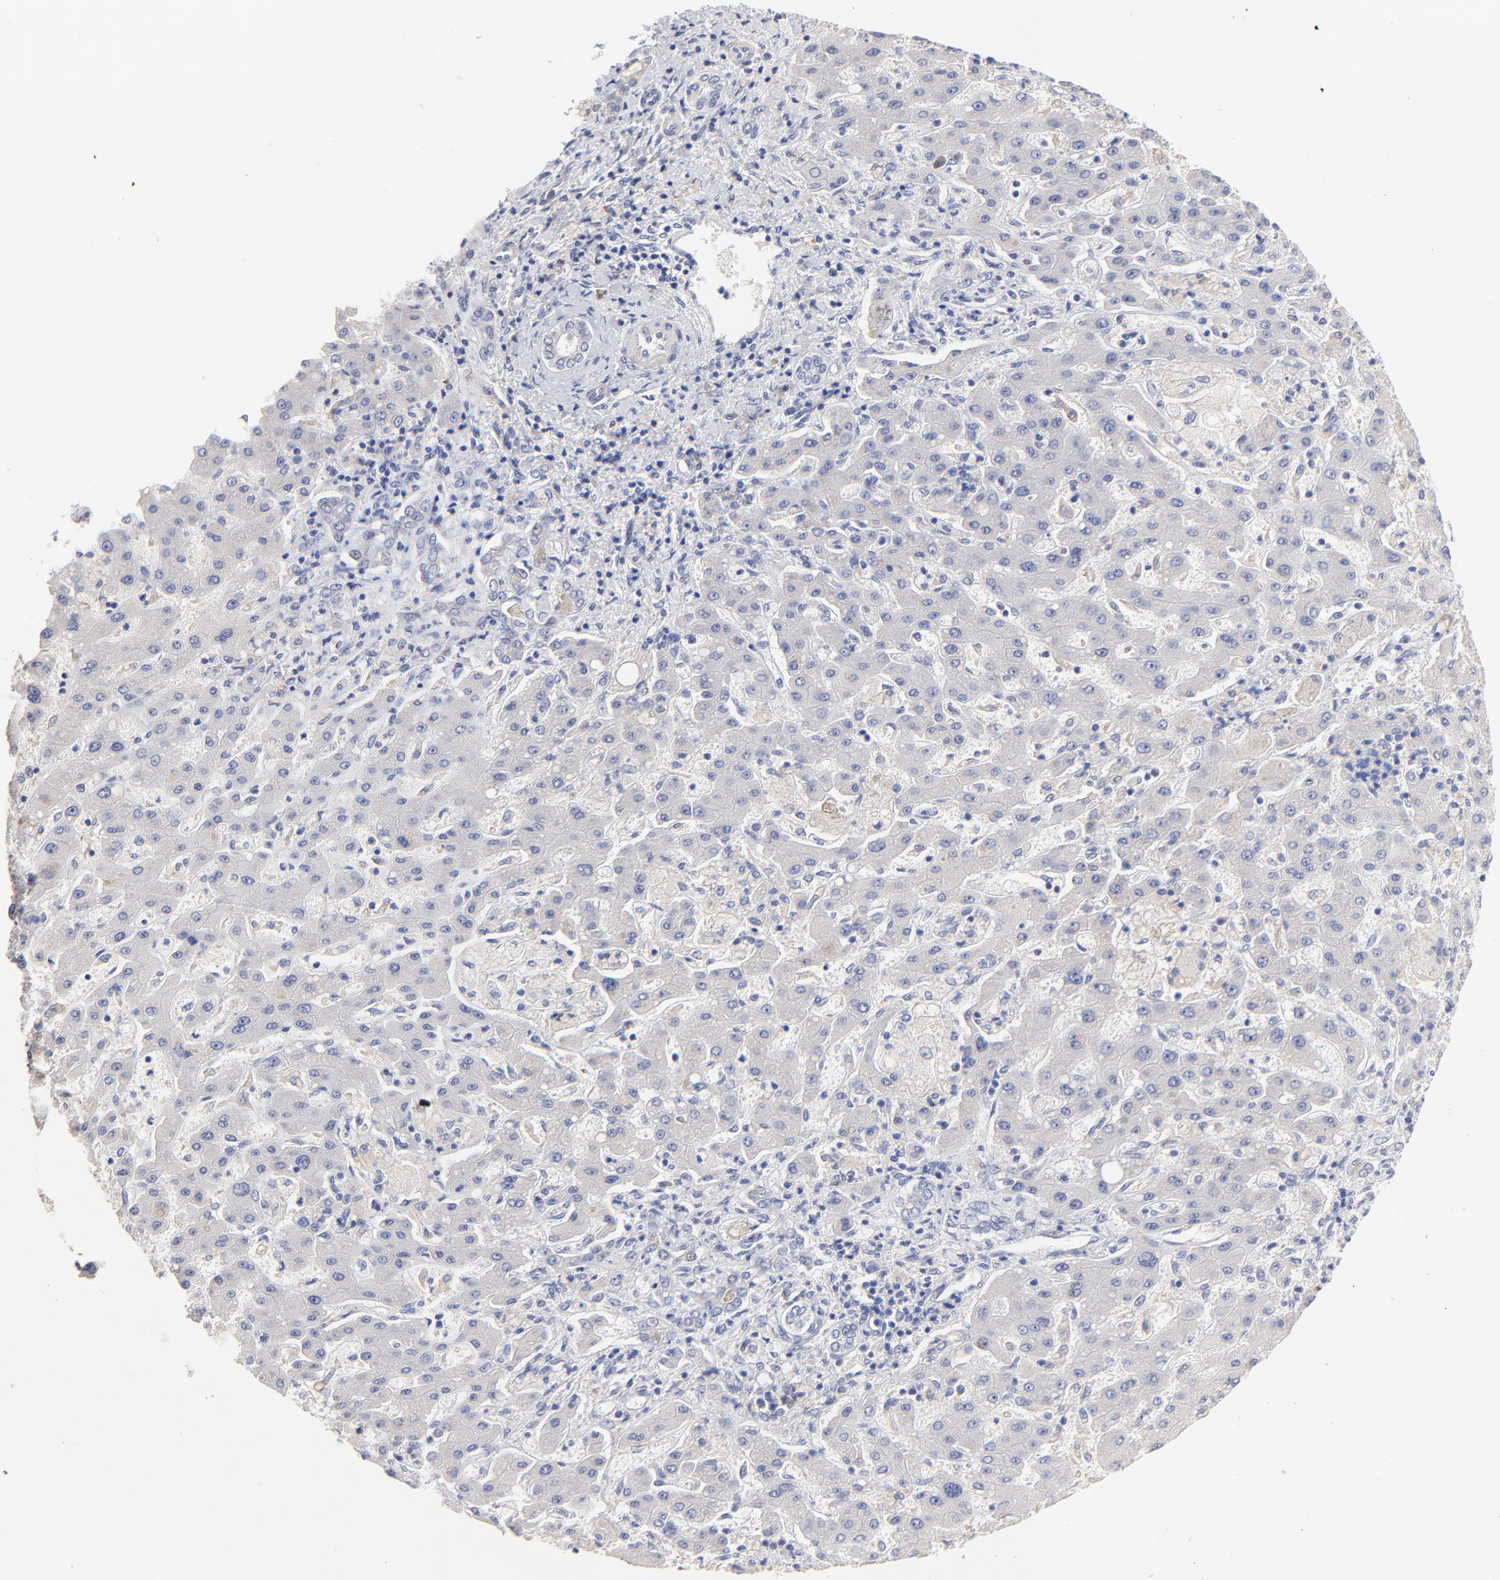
{"staining": {"intensity": "negative", "quantity": "none", "location": "none"}, "tissue": "liver cancer", "cell_type": "Tumor cells", "image_type": "cancer", "snomed": [{"axis": "morphology", "description": "Cholangiocarcinoma"}, {"axis": "topography", "description": "Liver"}], "caption": "Tumor cells show no significant protein positivity in liver cancer.", "gene": "TWNK", "patient": {"sex": "male", "age": 50}}